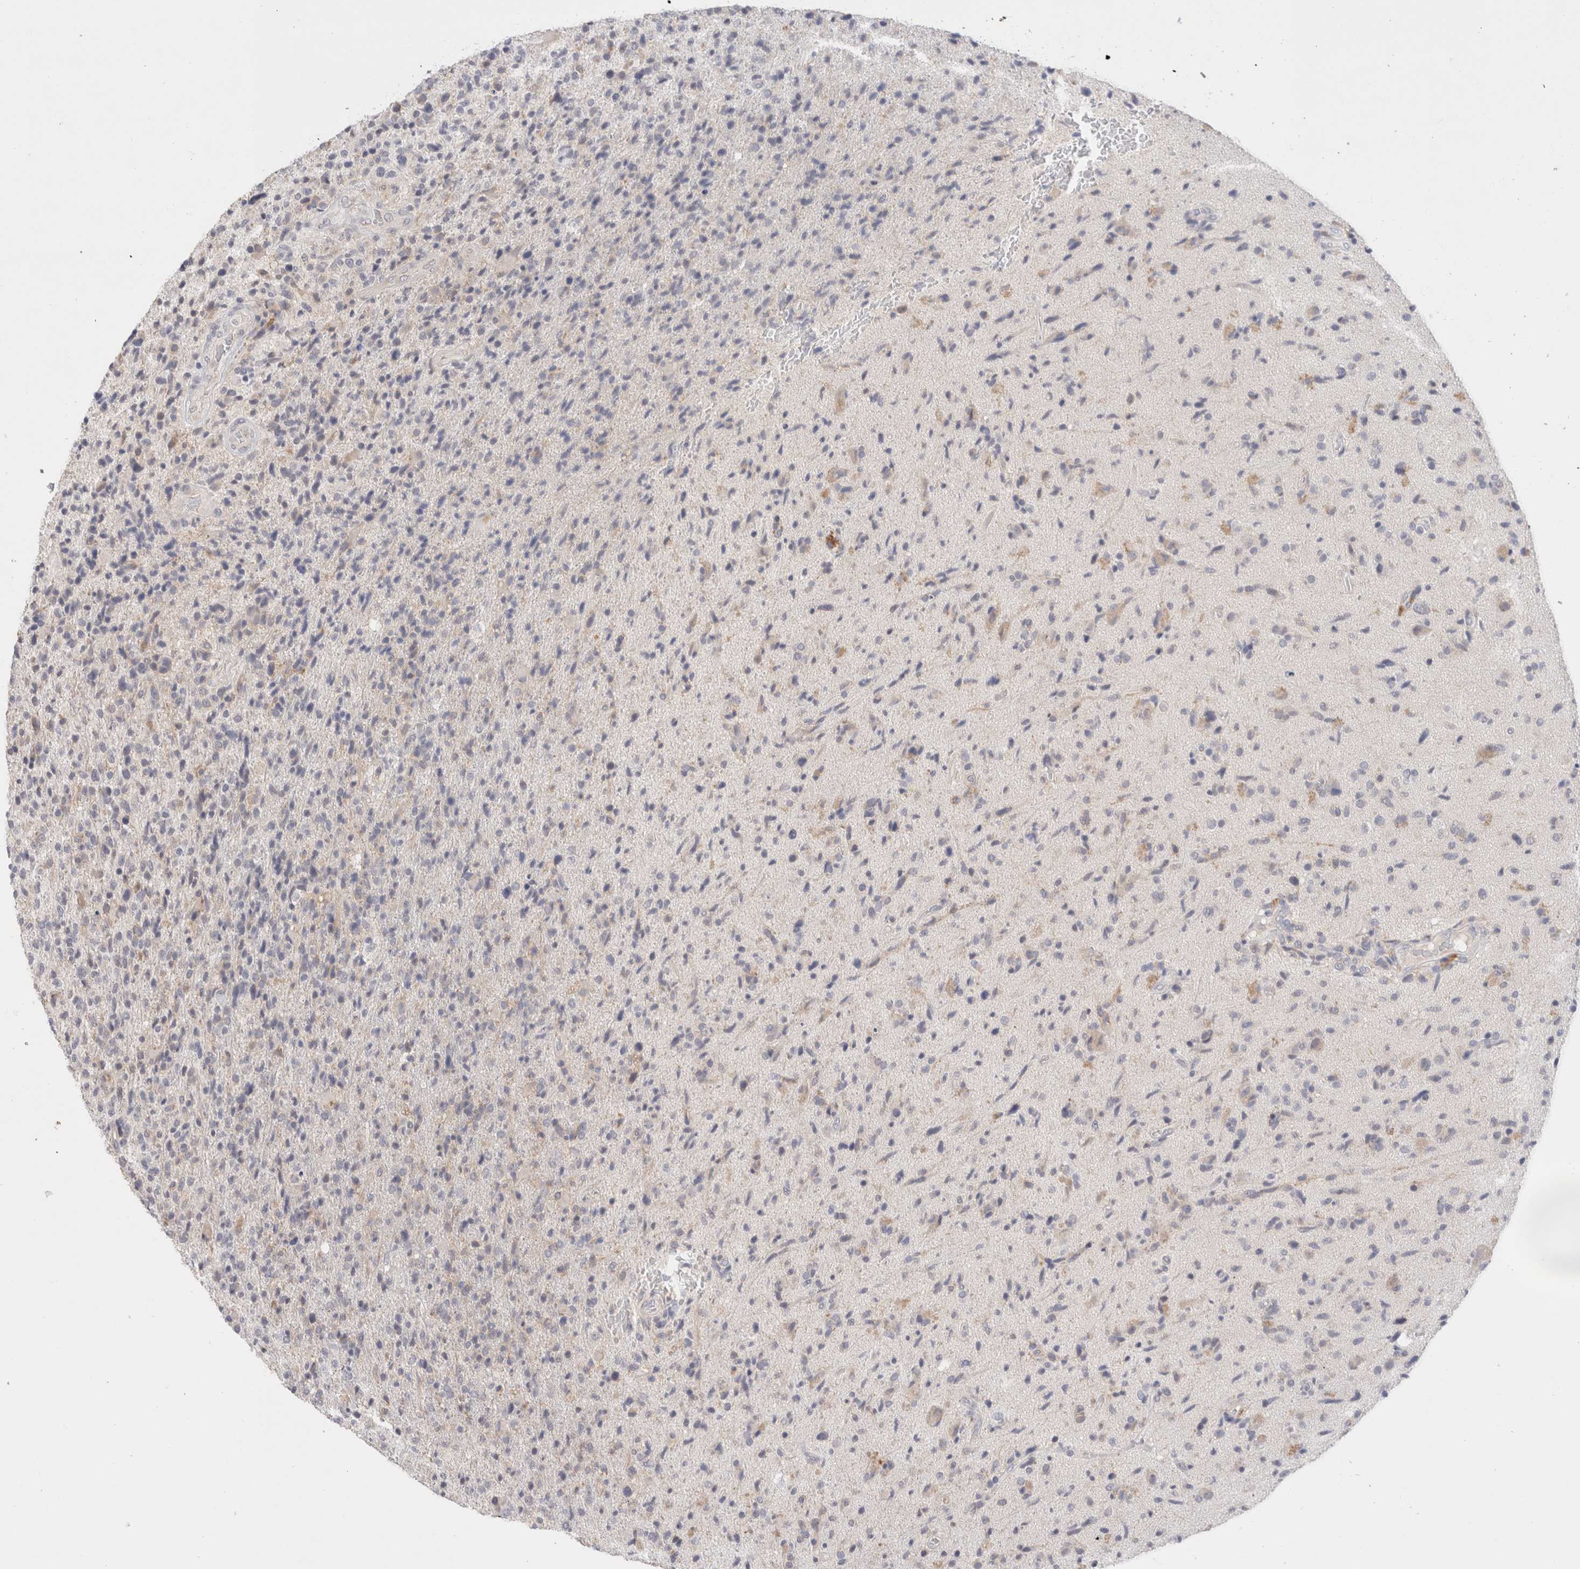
{"staining": {"intensity": "negative", "quantity": "none", "location": "none"}, "tissue": "glioma", "cell_type": "Tumor cells", "image_type": "cancer", "snomed": [{"axis": "morphology", "description": "Glioma, malignant, High grade"}, {"axis": "topography", "description": "Brain"}], "caption": "This is a image of immunohistochemistry staining of glioma, which shows no expression in tumor cells.", "gene": "SPATA20", "patient": {"sex": "male", "age": 72}}